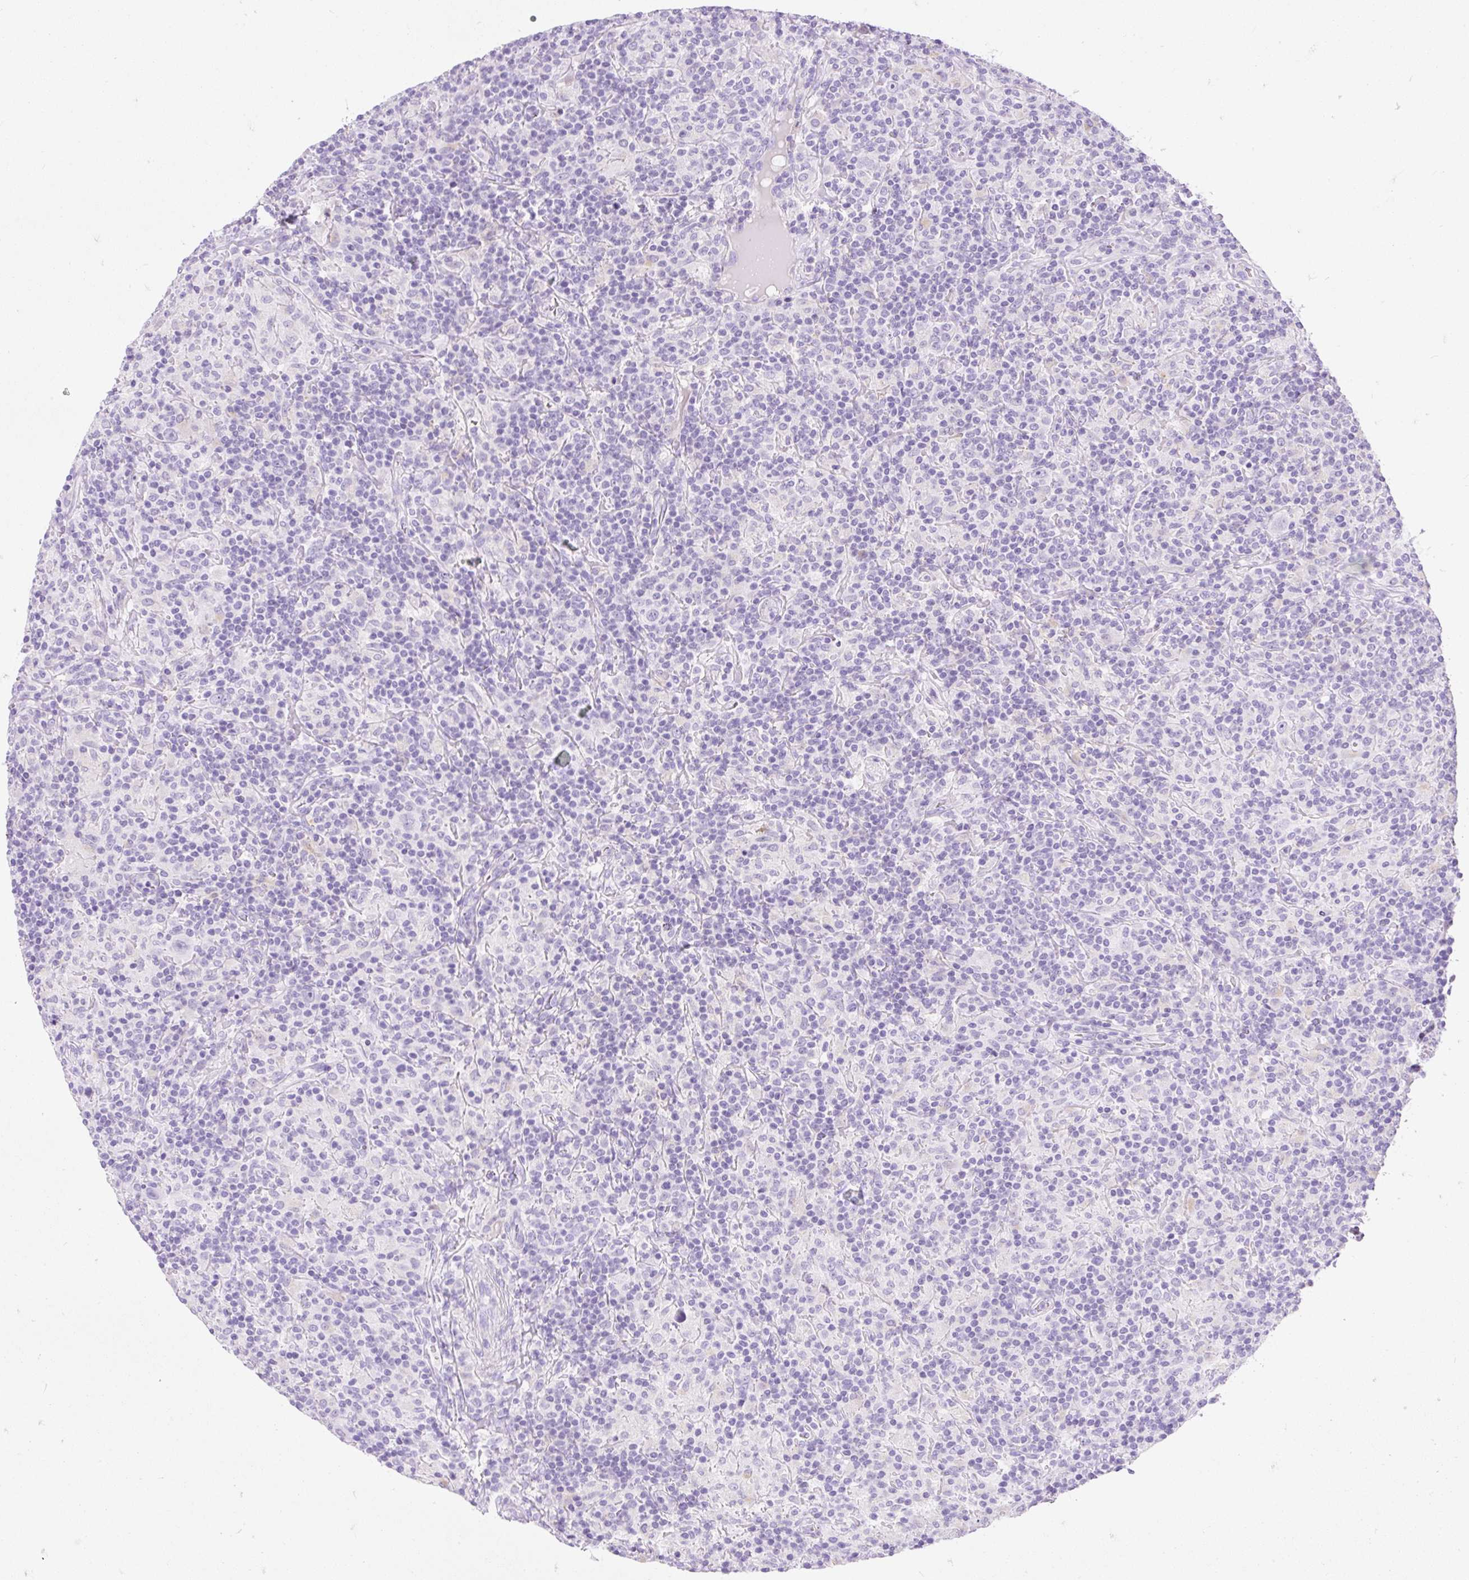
{"staining": {"intensity": "negative", "quantity": "none", "location": "none"}, "tissue": "lymphoma", "cell_type": "Tumor cells", "image_type": "cancer", "snomed": [{"axis": "morphology", "description": "Hodgkin's disease, NOS"}, {"axis": "topography", "description": "Lymph node"}], "caption": "Lymphoma was stained to show a protein in brown. There is no significant staining in tumor cells.", "gene": "HEXB", "patient": {"sex": "male", "age": 70}}